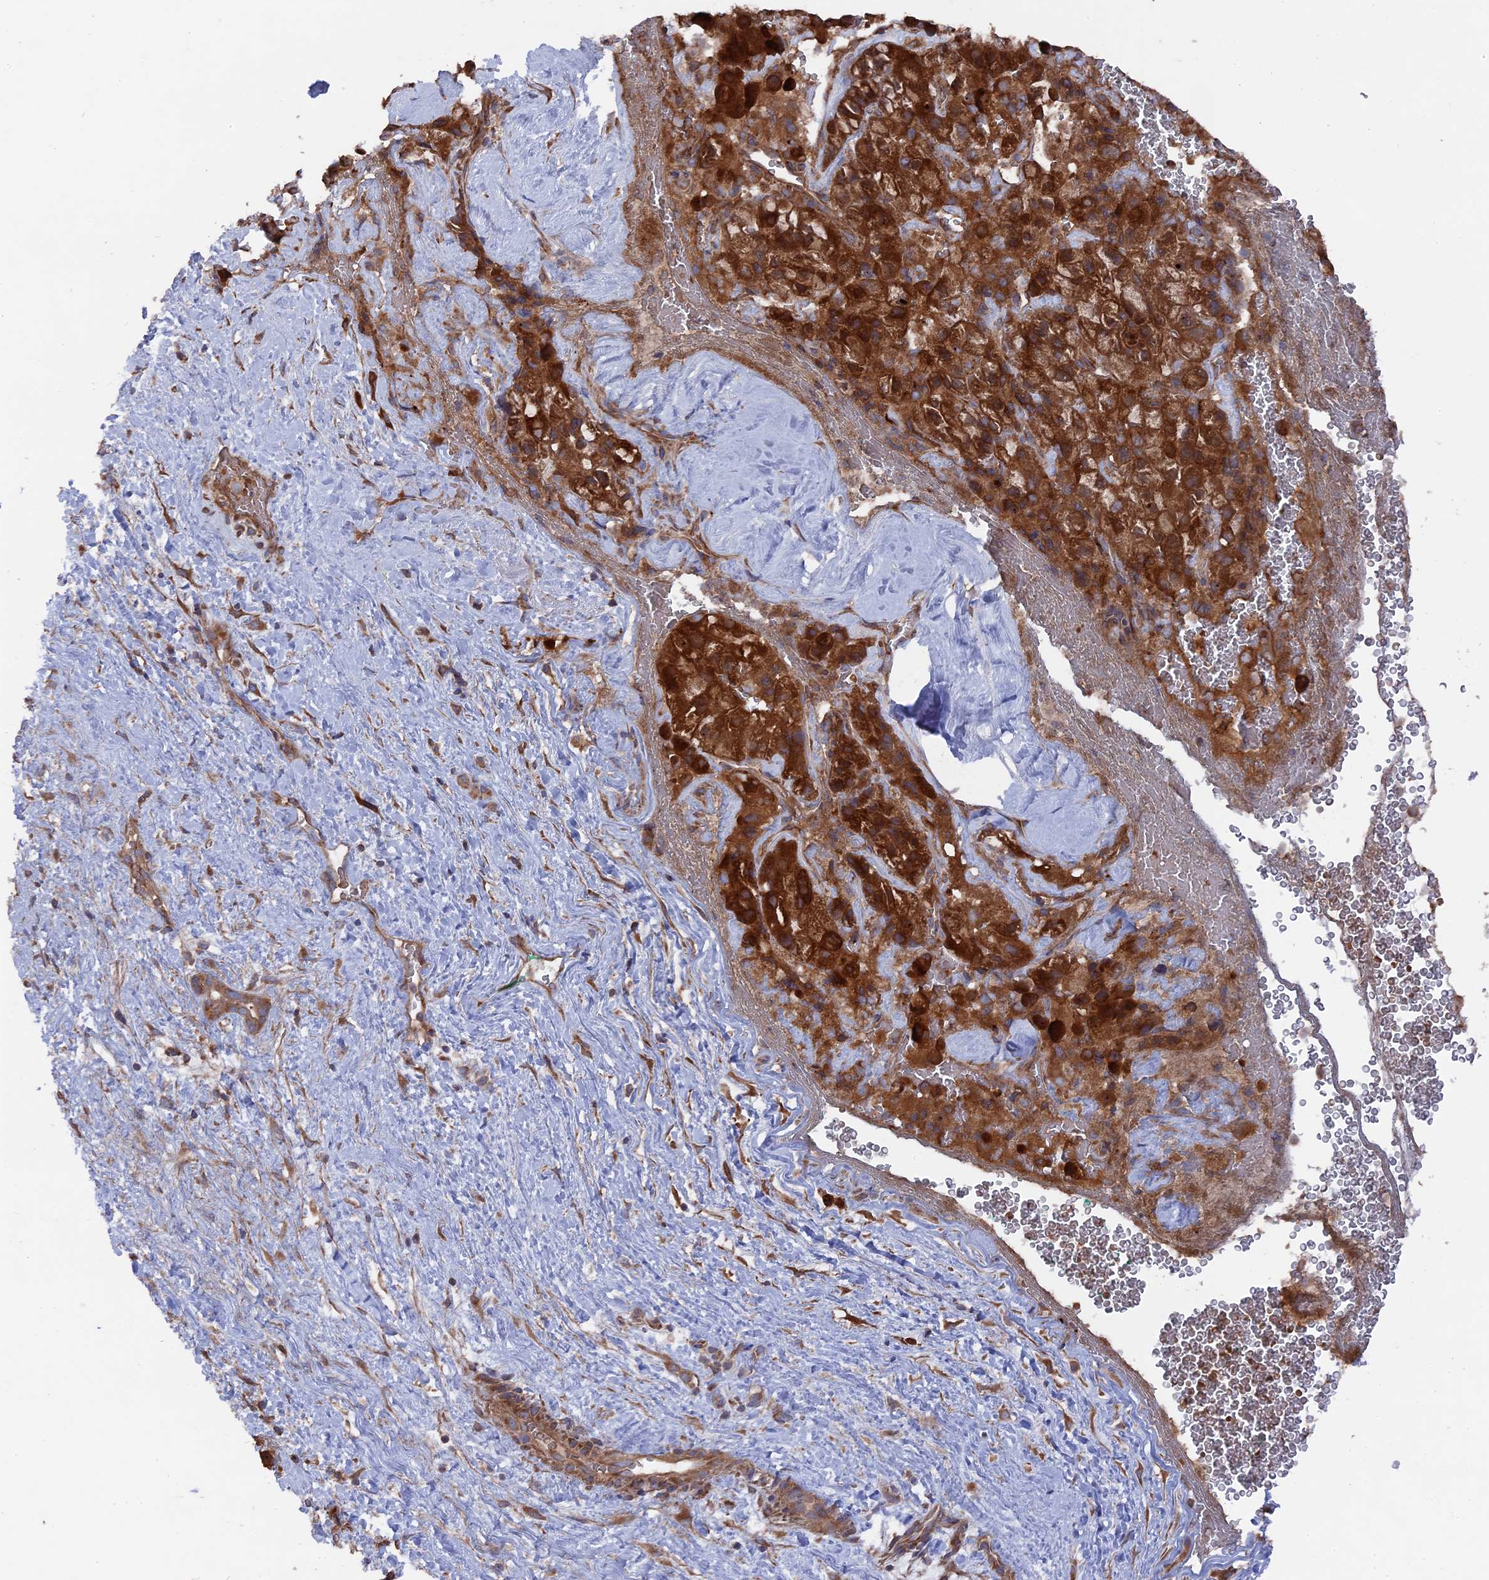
{"staining": {"intensity": "strong", "quantity": ">75%", "location": "cytoplasmic/membranous"}, "tissue": "liver cancer", "cell_type": "Tumor cells", "image_type": "cancer", "snomed": [{"axis": "morphology", "description": "Normal tissue, NOS"}, {"axis": "morphology", "description": "Carcinoma, Hepatocellular, NOS"}, {"axis": "topography", "description": "Liver"}], "caption": "Brown immunohistochemical staining in human liver hepatocellular carcinoma displays strong cytoplasmic/membranous expression in approximately >75% of tumor cells.", "gene": "TELO2", "patient": {"sex": "male", "age": 57}}